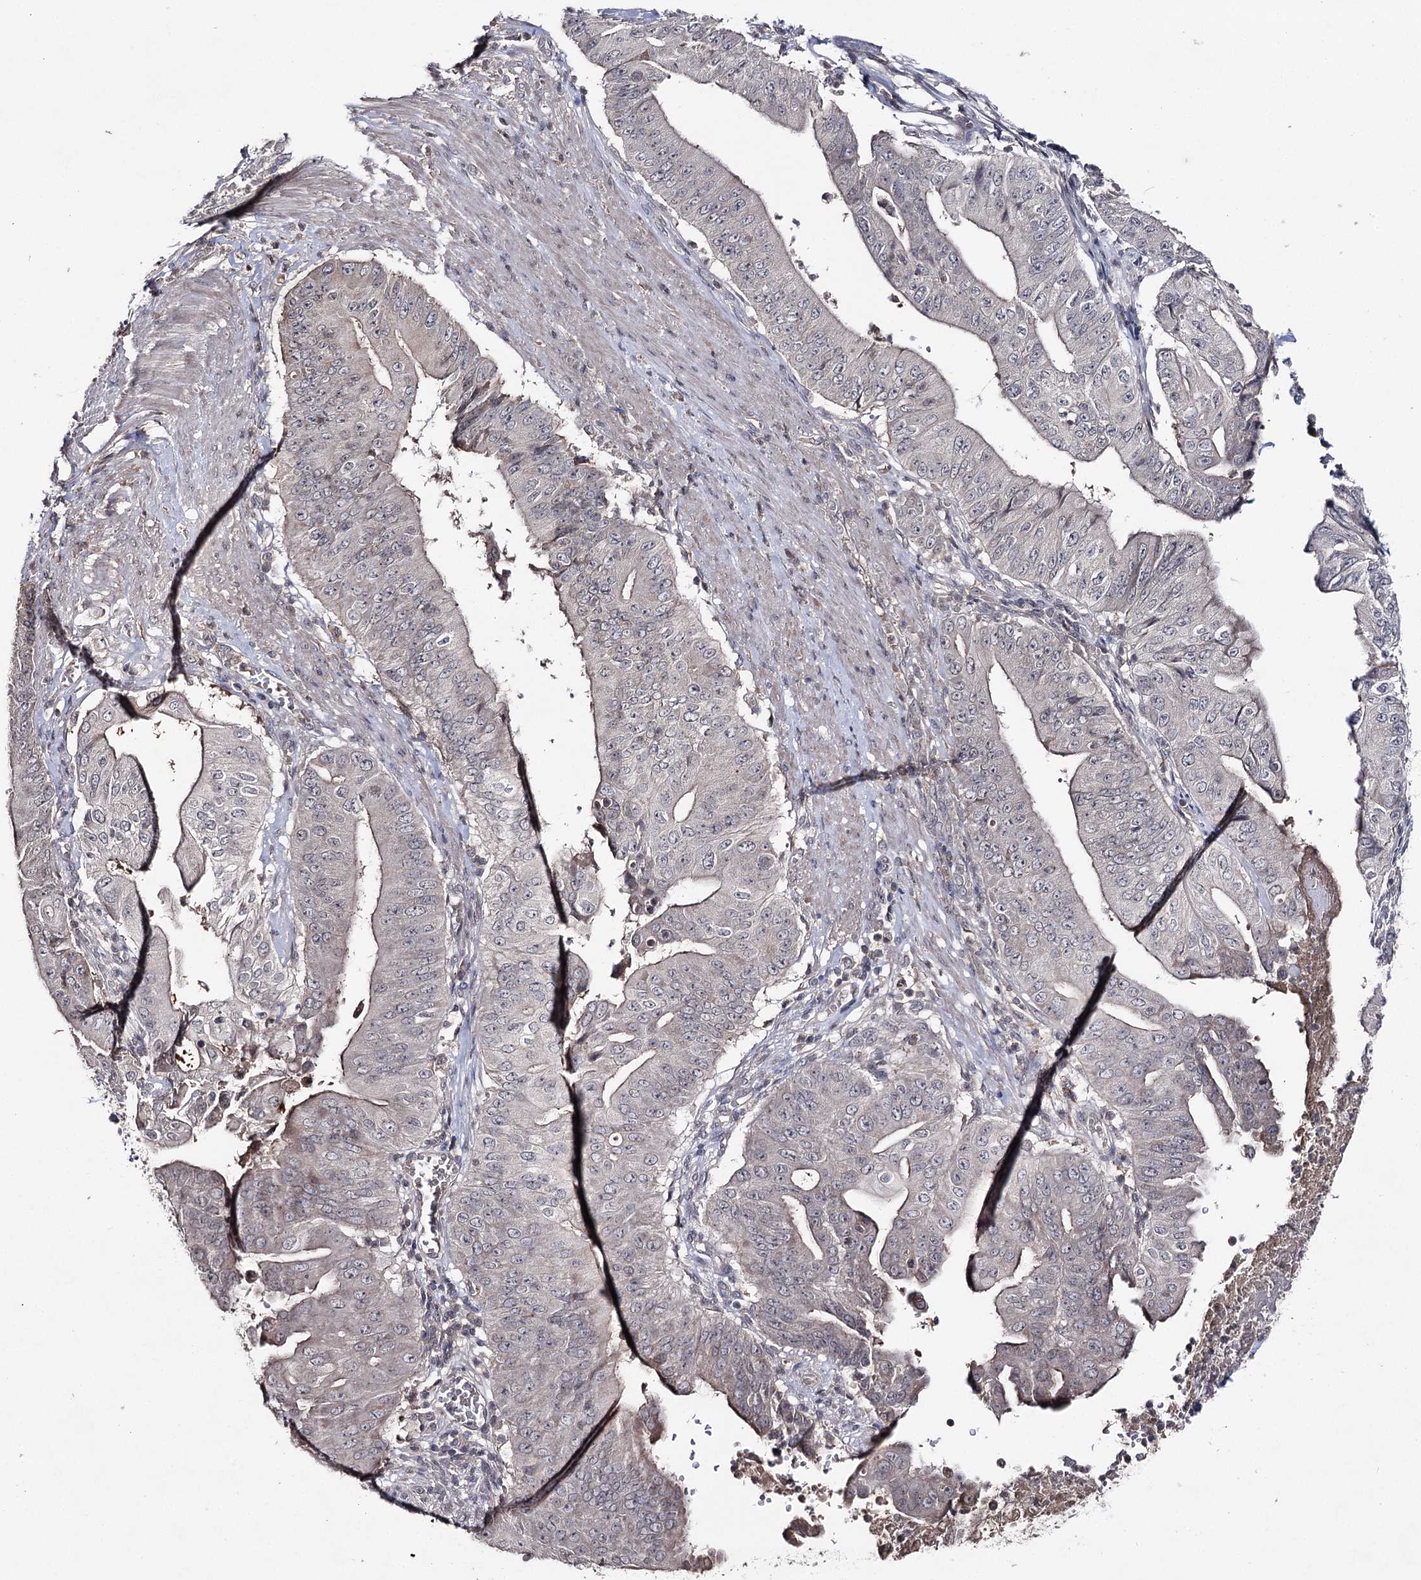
{"staining": {"intensity": "negative", "quantity": "none", "location": "none"}, "tissue": "pancreatic cancer", "cell_type": "Tumor cells", "image_type": "cancer", "snomed": [{"axis": "morphology", "description": "Adenocarcinoma, NOS"}, {"axis": "topography", "description": "Pancreas"}], "caption": "High magnification brightfield microscopy of pancreatic adenocarcinoma stained with DAB (3,3'-diaminobenzidine) (brown) and counterstained with hematoxylin (blue): tumor cells show no significant positivity. (DAB IHC visualized using brightfield microscopy, high magnification).", "gene": "SYNGR3", "patient": {"sex": "female", "age": 77}}